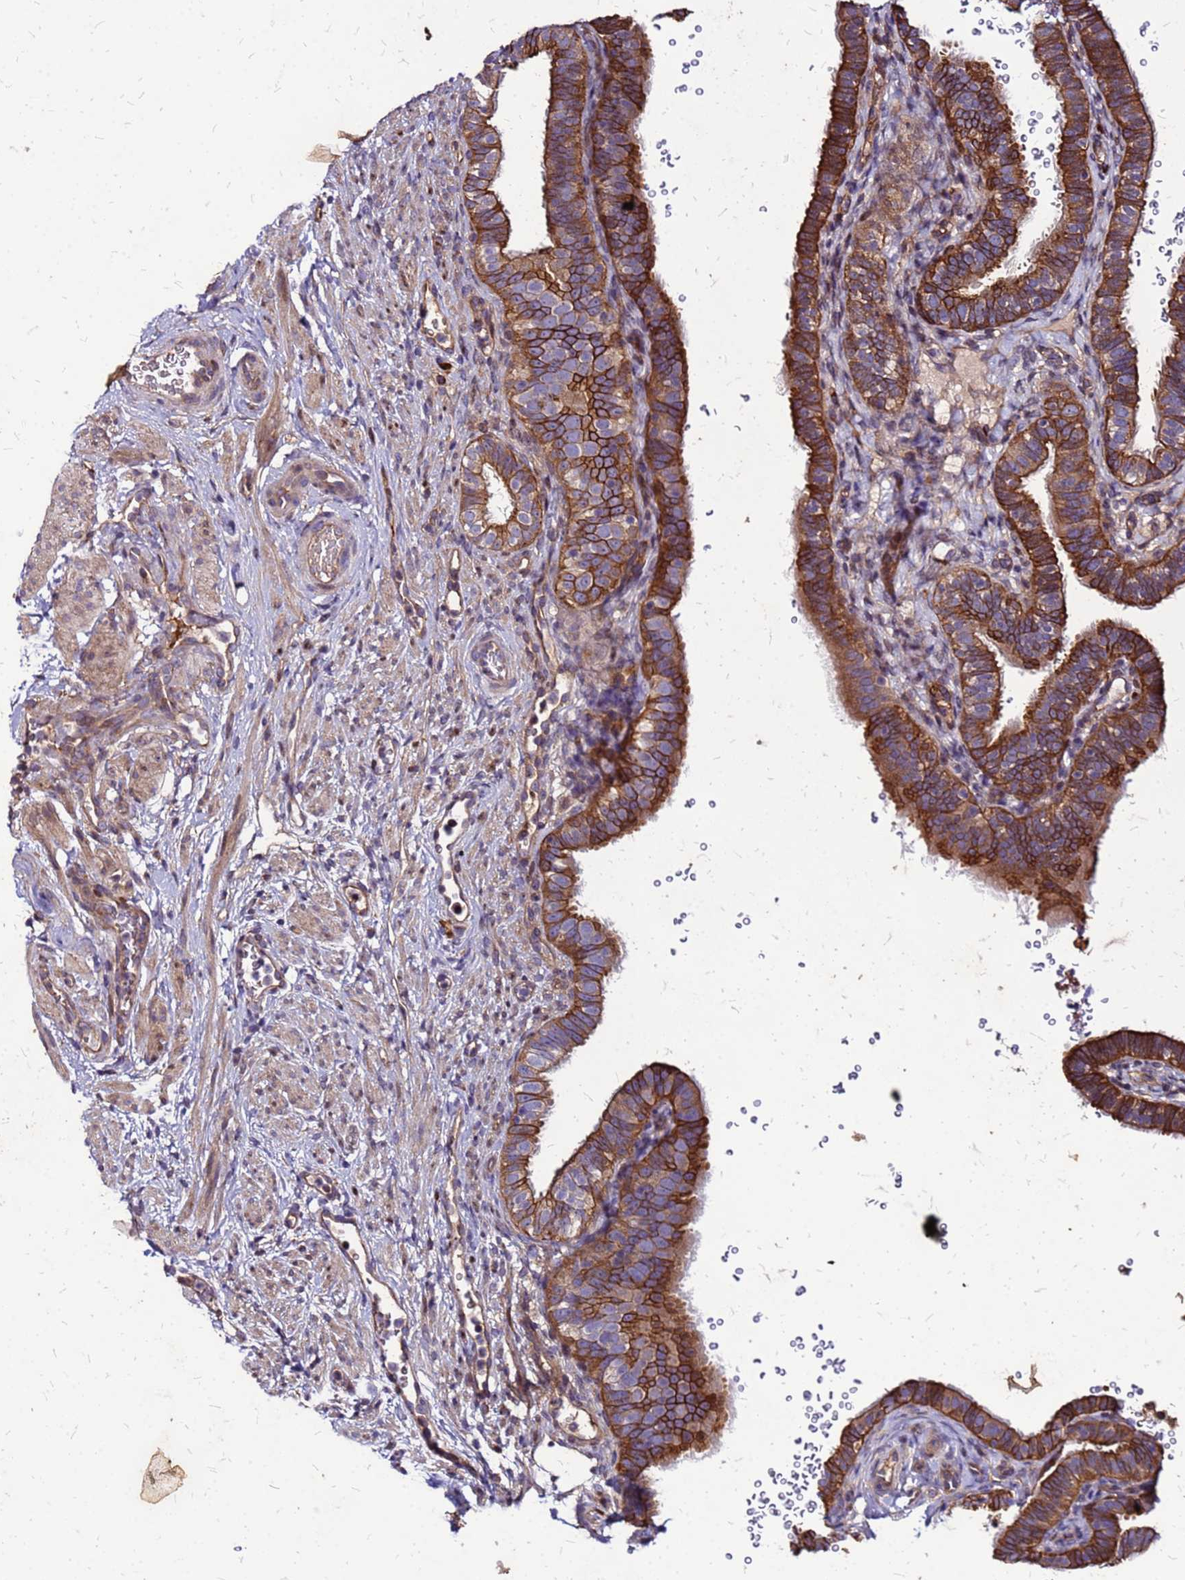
{"staining": {"intensity": "strong", "quantity": ">75%", "location": "cytoplasmic/membranous"}, "tissue": "fallopian tube", "cell_type": "Glandular cells", "image_type": "normal", "snomed": [{"axis": "morphology", "description": "Normal tissue, NOS"}, {"axis": "topography", "description": "Fallopian tube"}], "caption": "DAB (3,3'-diaminobenzidine) immunohistochemical staining of benign human fallopian tube reveals strong cytoplasmic/membranous protein positivity in about >75% of glandular cells.", "gene": "VMO1", "patient": {"sex": "female", "age": 41}}